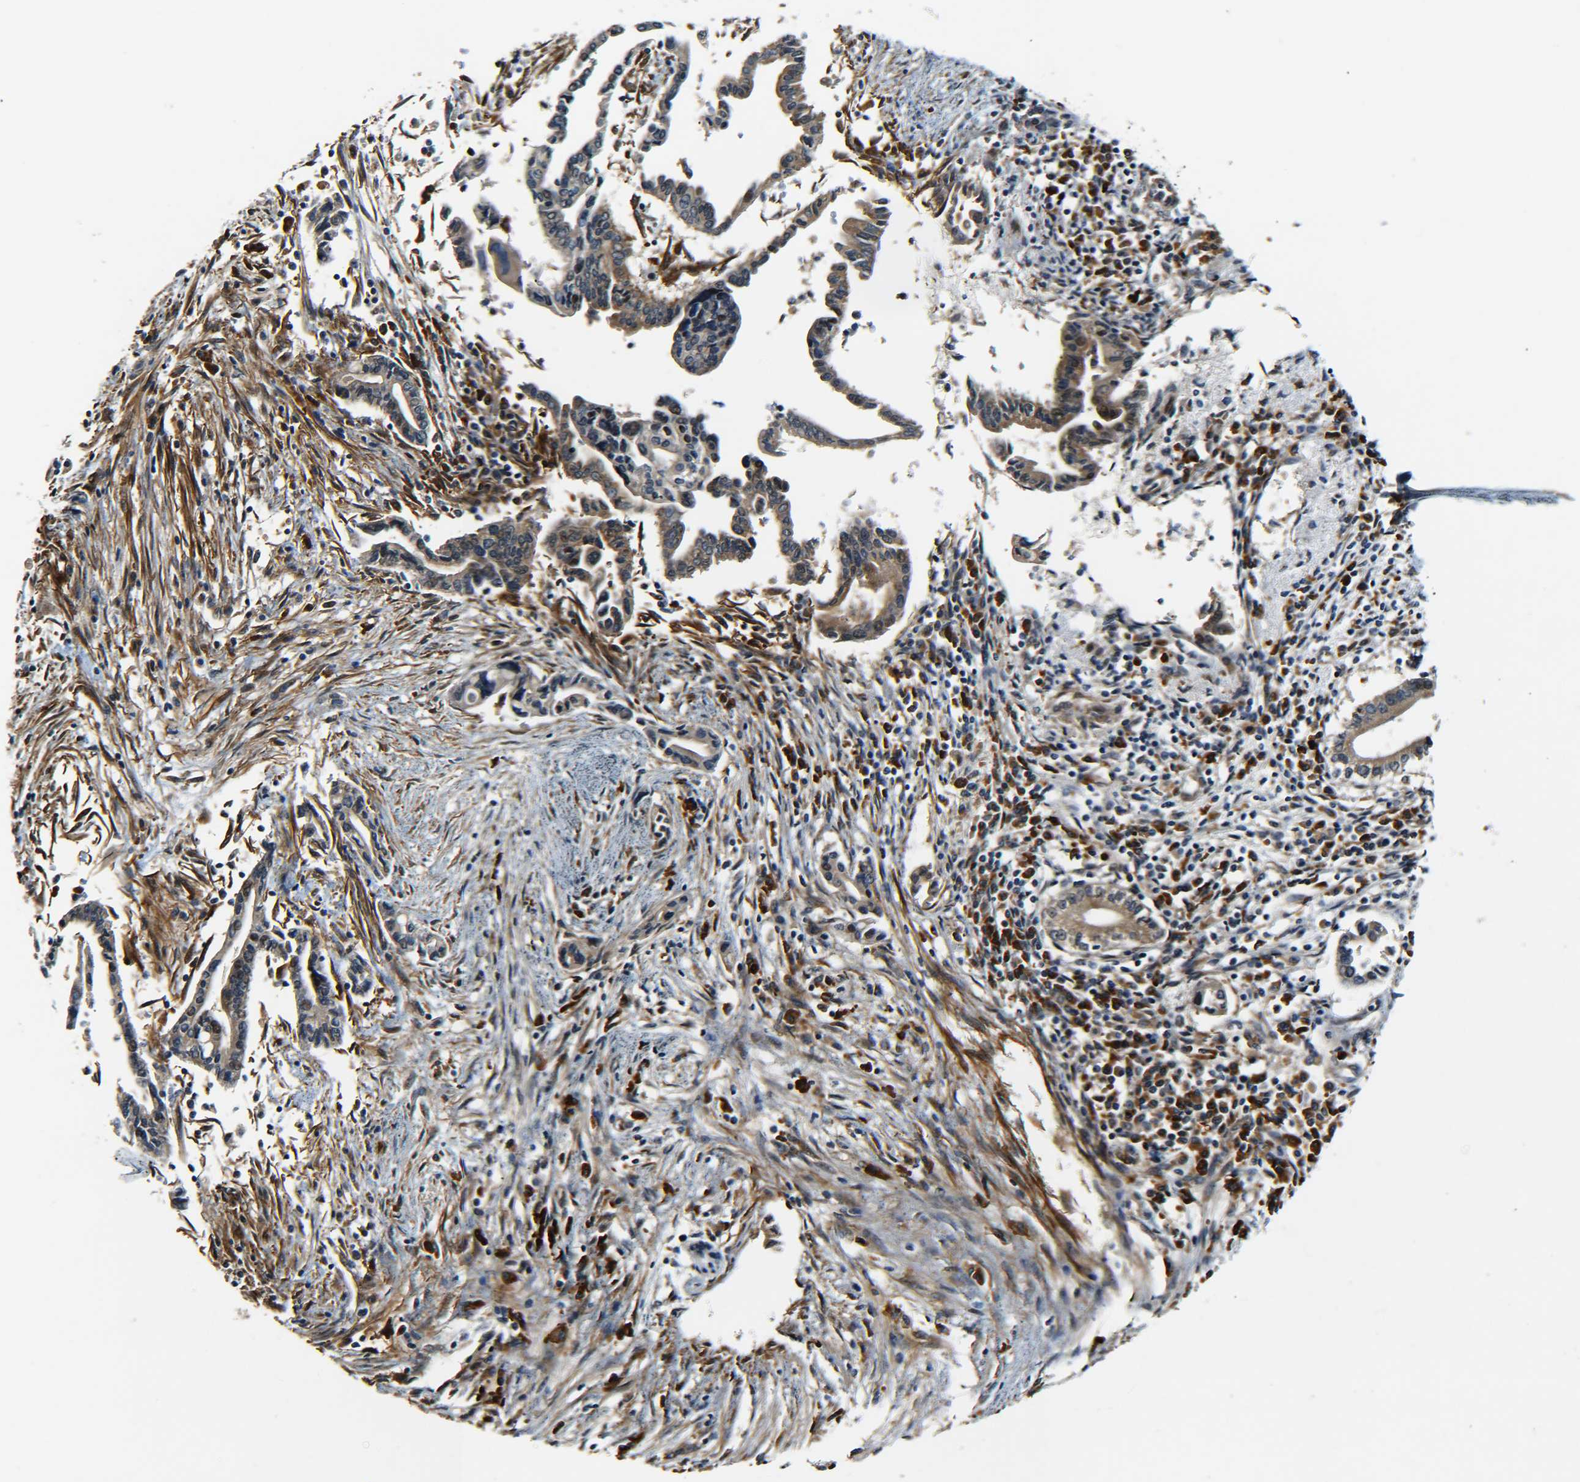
{"staining": {"intensity": "moderate", "quantity": ">75%", "location": "cytoplasmic/membranous"}, "tissue": "pancreatic cancer", "cell_type": "Tumor cells", "image_type": "cancer", "snomed": [{"axis": "morphology", "description": "Adenocarcinoma, NOS"}, {"axis": "topography", "description": "Pancreas"}], "caption": "Pancreatic cancer (adenocarcinoma) stained with a brown dye shows moderate cytoplasmic/membranous positive expression in about >75% of tumor cells.", "gene": "MEIS1", "patient": {"sex": "female", "age": 57}}